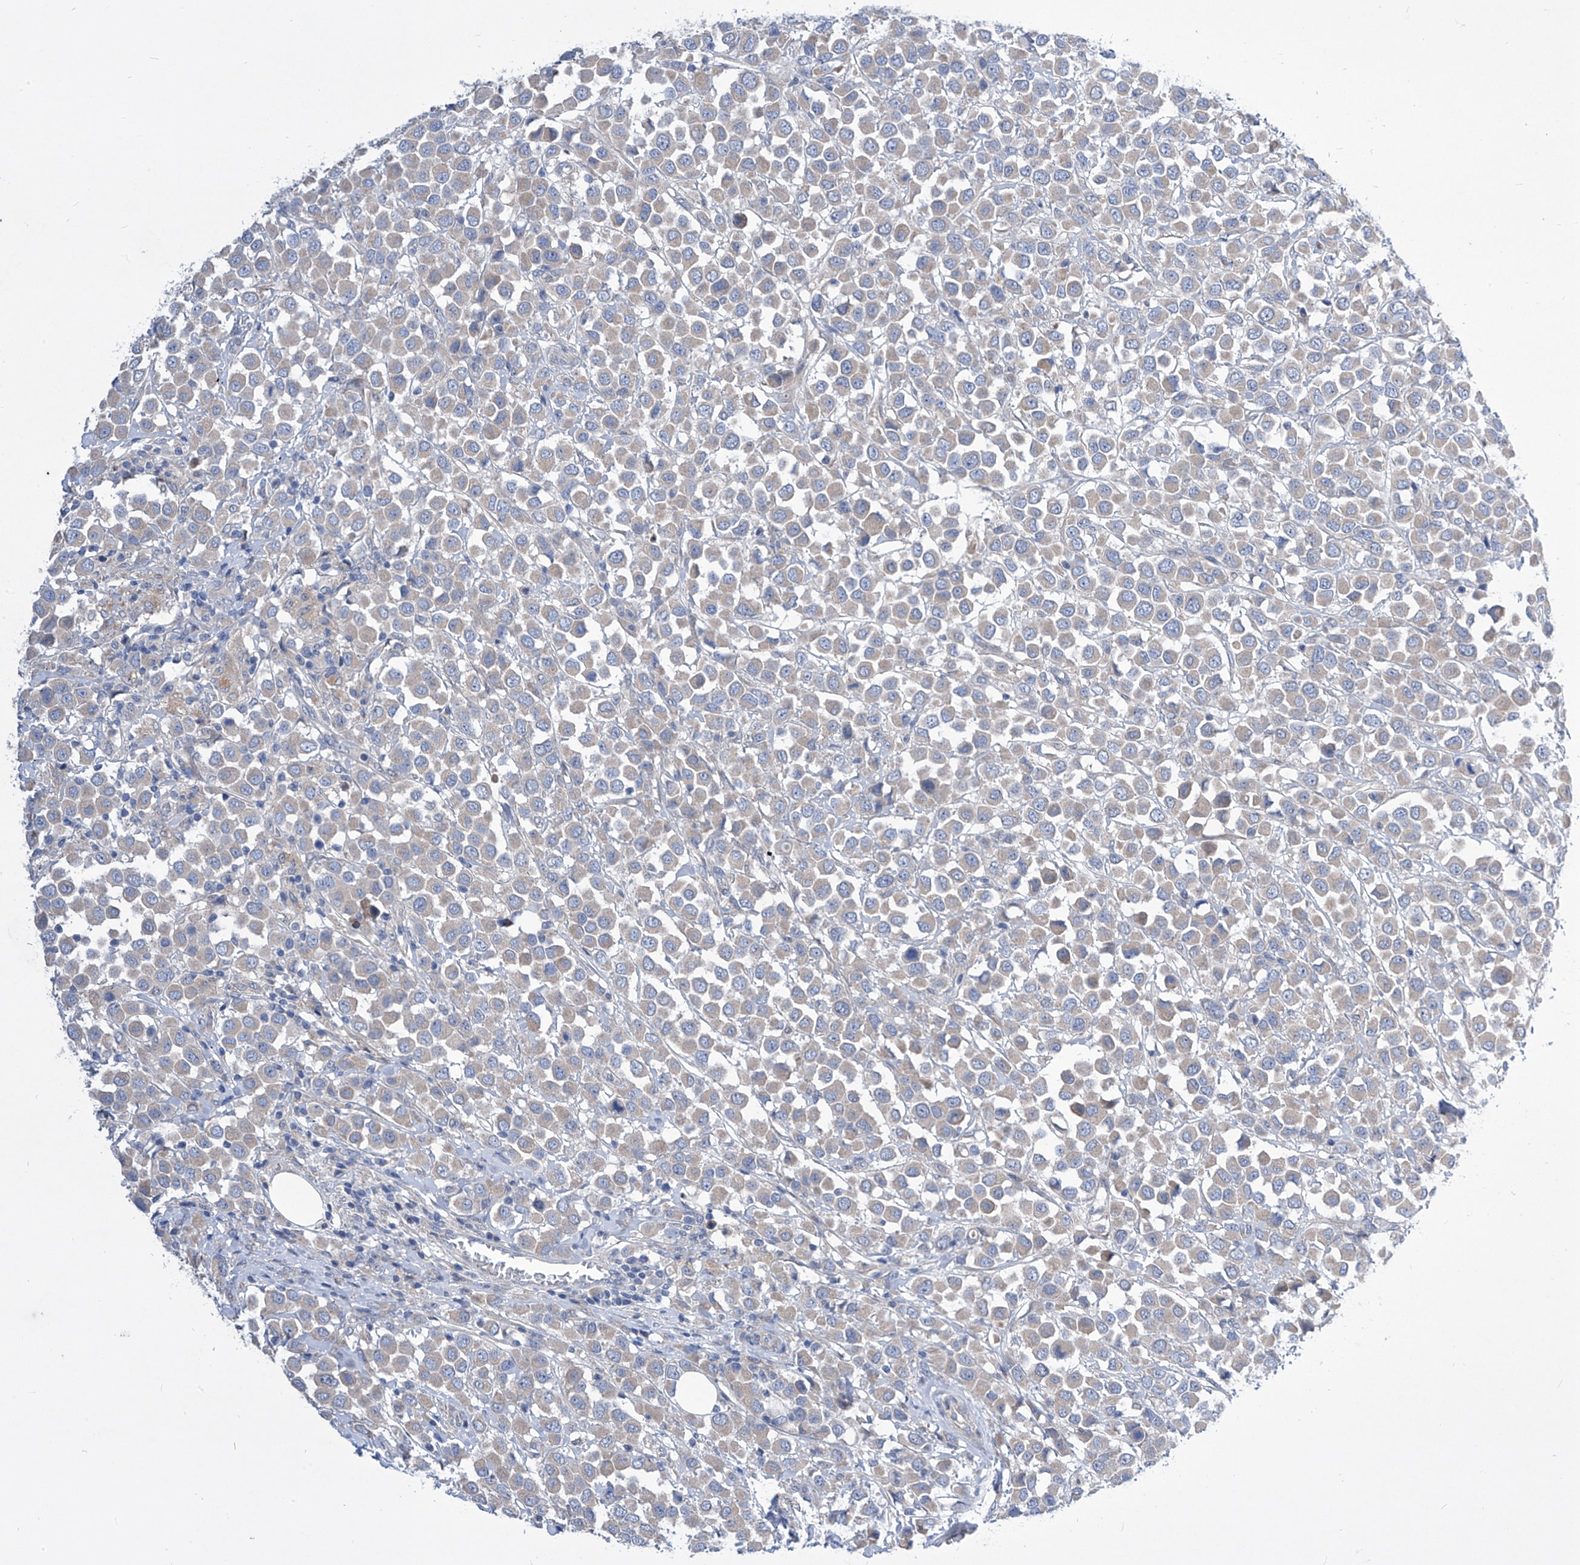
{"staining": {"intensity": "negative", "quantity": "none", "location": "none"}, "tissue": "breast cancer", "cell_type": "Tumor cells", "image_type": "cancer", "snomed": [{"axis": "morphology", "description": "Duct carcinoma"}, {"axis": "topography", "description": "Breast"}], "caption": "Immunohistochemical staining of human breast invasive ductal carcinoma demonstrates no significant positivity in tumor cells.", "gene": "SRBD1", "patient": {"sex": "female", "age": 61}}